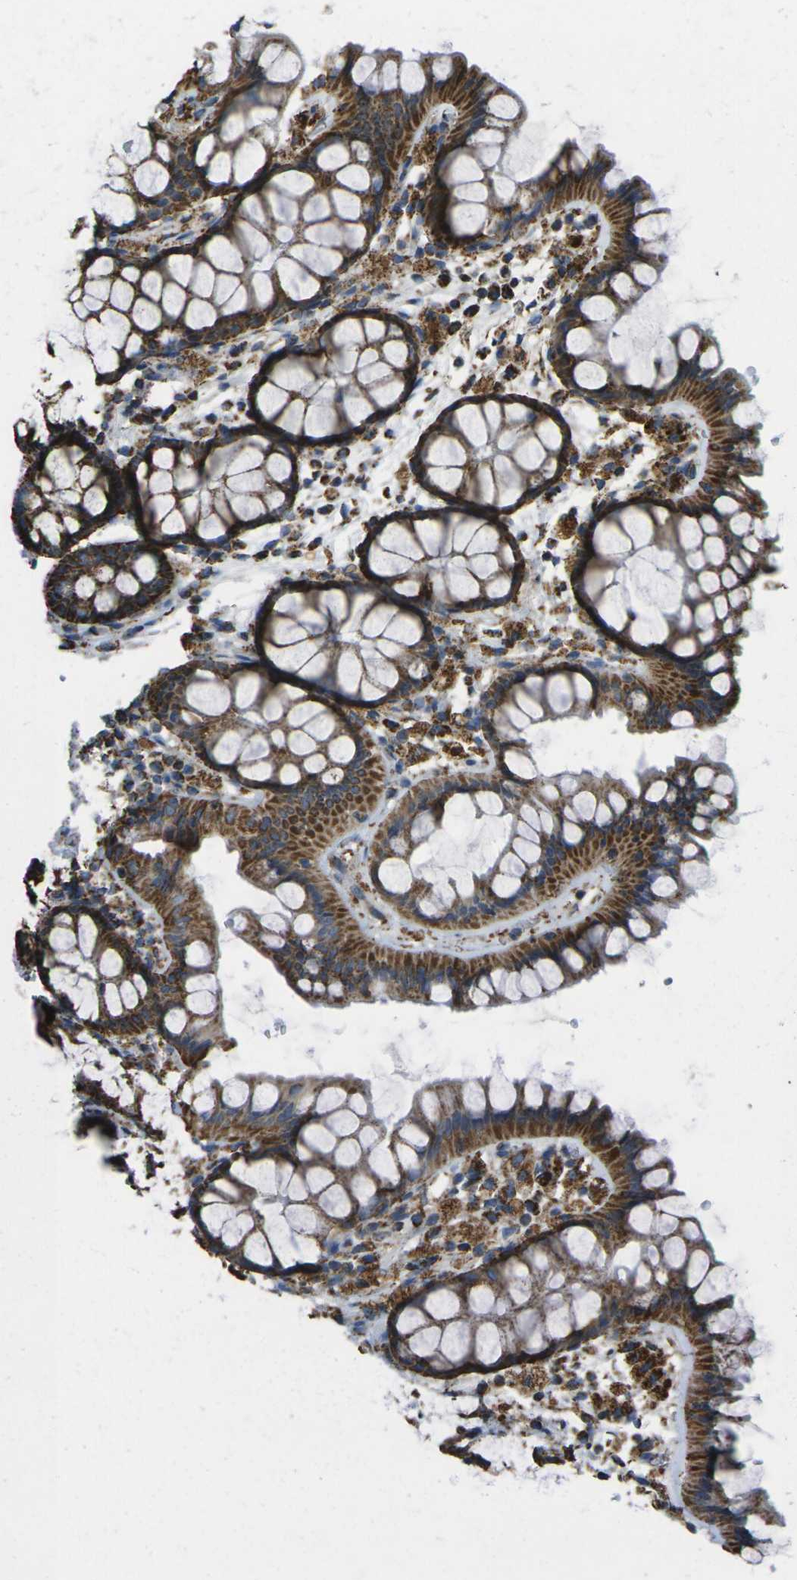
{"staining": {"intensity": "moderate", "quantity": ">75%", "location": "cytoplasmic/membranous"}, "tissue": "colon", "cell_type": "Endothelial cells", "image_type": "normal", "snomed": [{"axis": "morphology", "description": "Normal tissue, NOS"}, {"axis": "topography", "description": "Colon"}], "caption": "Immunohistochemistry micrograph of benign colon: colon stained using immunohistochemistry shows medium levels of moderate protein expression localized specifically in the cytoplasmic/membranous of endothelial cells, appearing as a cytoplasmic/membranous brown color.", "gene": "KLHL5", "patient": {"sex": "female", "age": 55}}